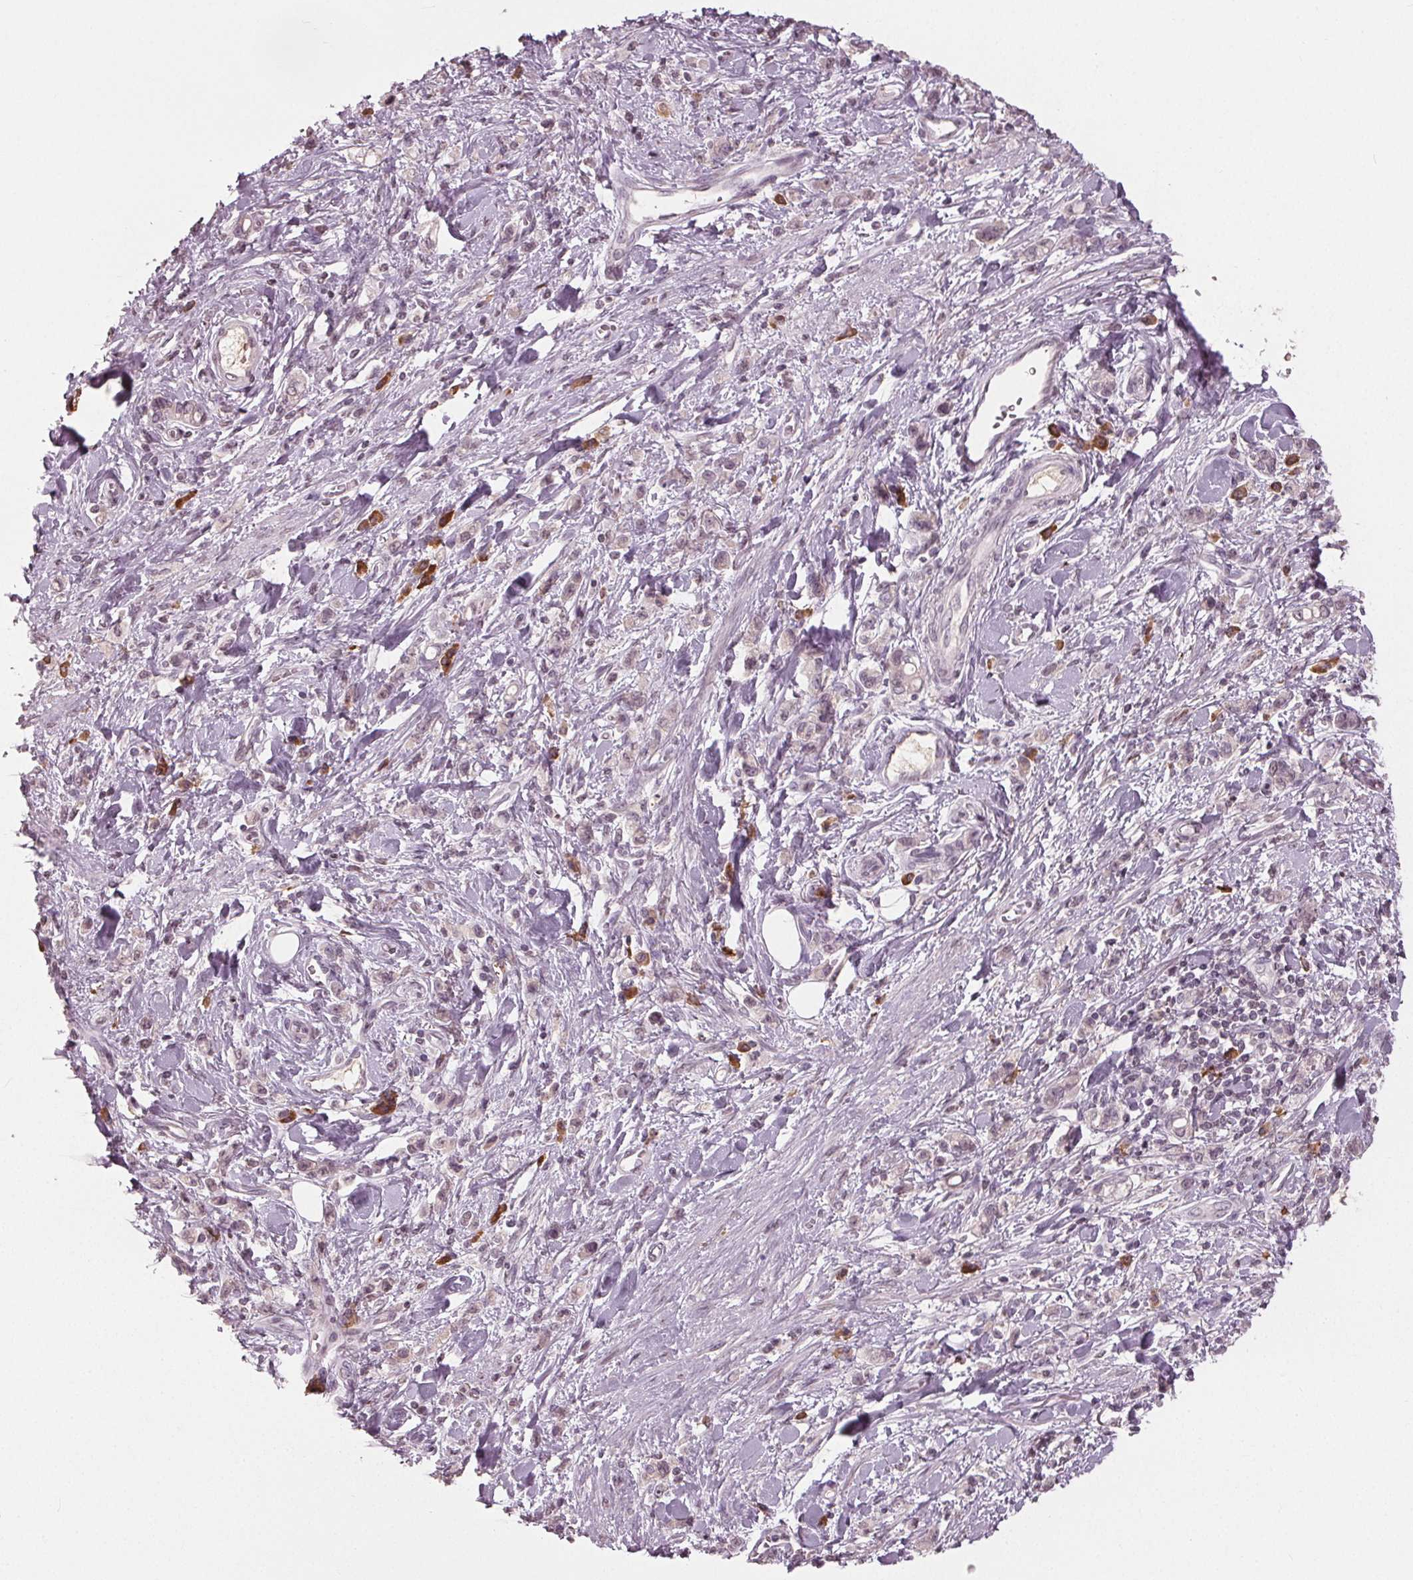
{"staining": {"intensity": "negative", "quantity": "none", "location": "none"}, "tissue": "stomach cancer", "cell_type": "Tumor cells", "image_type": "cancer", "snomed": [{"axis": "morphology", "description": "Adenocarcinoma, NOS"}, {"axis": "topography", "description": "Stomach"}], "caption": "Histopathology image shows no significant protein positivity in tumor cells of stomach cancer. (IHC, brightfield microscopy, high magnification).", "gene": "CXCL16", "patient": {"sex": "male", "age": 77}}